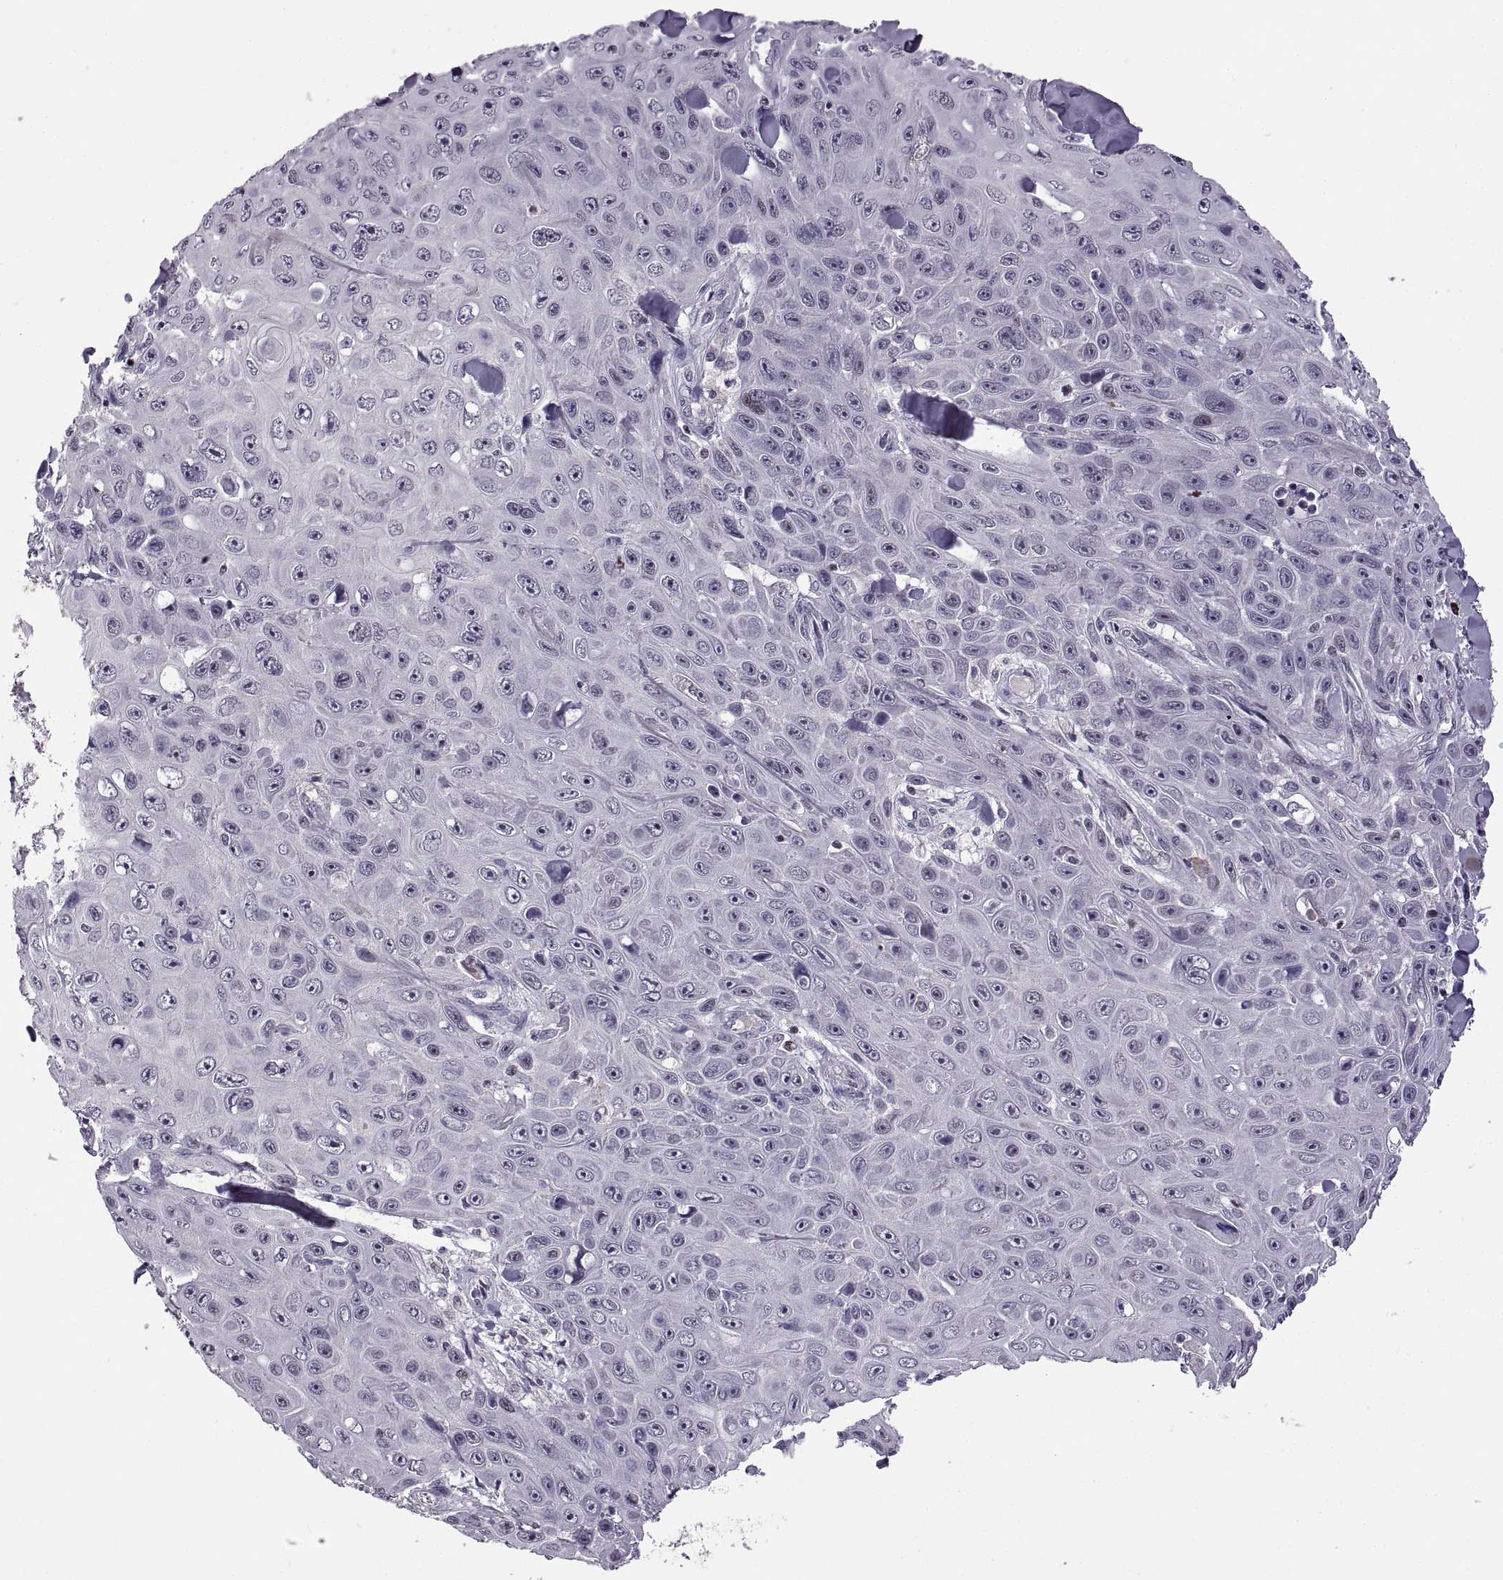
{"staining": {"intensity": "negative", "quantity": "none", "location": "none"}, "tissue": "skin cancer", "cell_type": "Tumor cells", "image_type": "cancer", "snomed": [{"axis": "morphology", "description": "Squamous cell carcinoma, NOS"}, {"axis": "topography", "description": "Skin"}], "caption": "High power microscopy image of an immunohistochemistry (IHC) histopathology image of squamous cell carcinoma (skin), revealing no significant positivity in tumor cells.", "gene": "NEK2", "patient": {"sex": "male", "age": 82}}